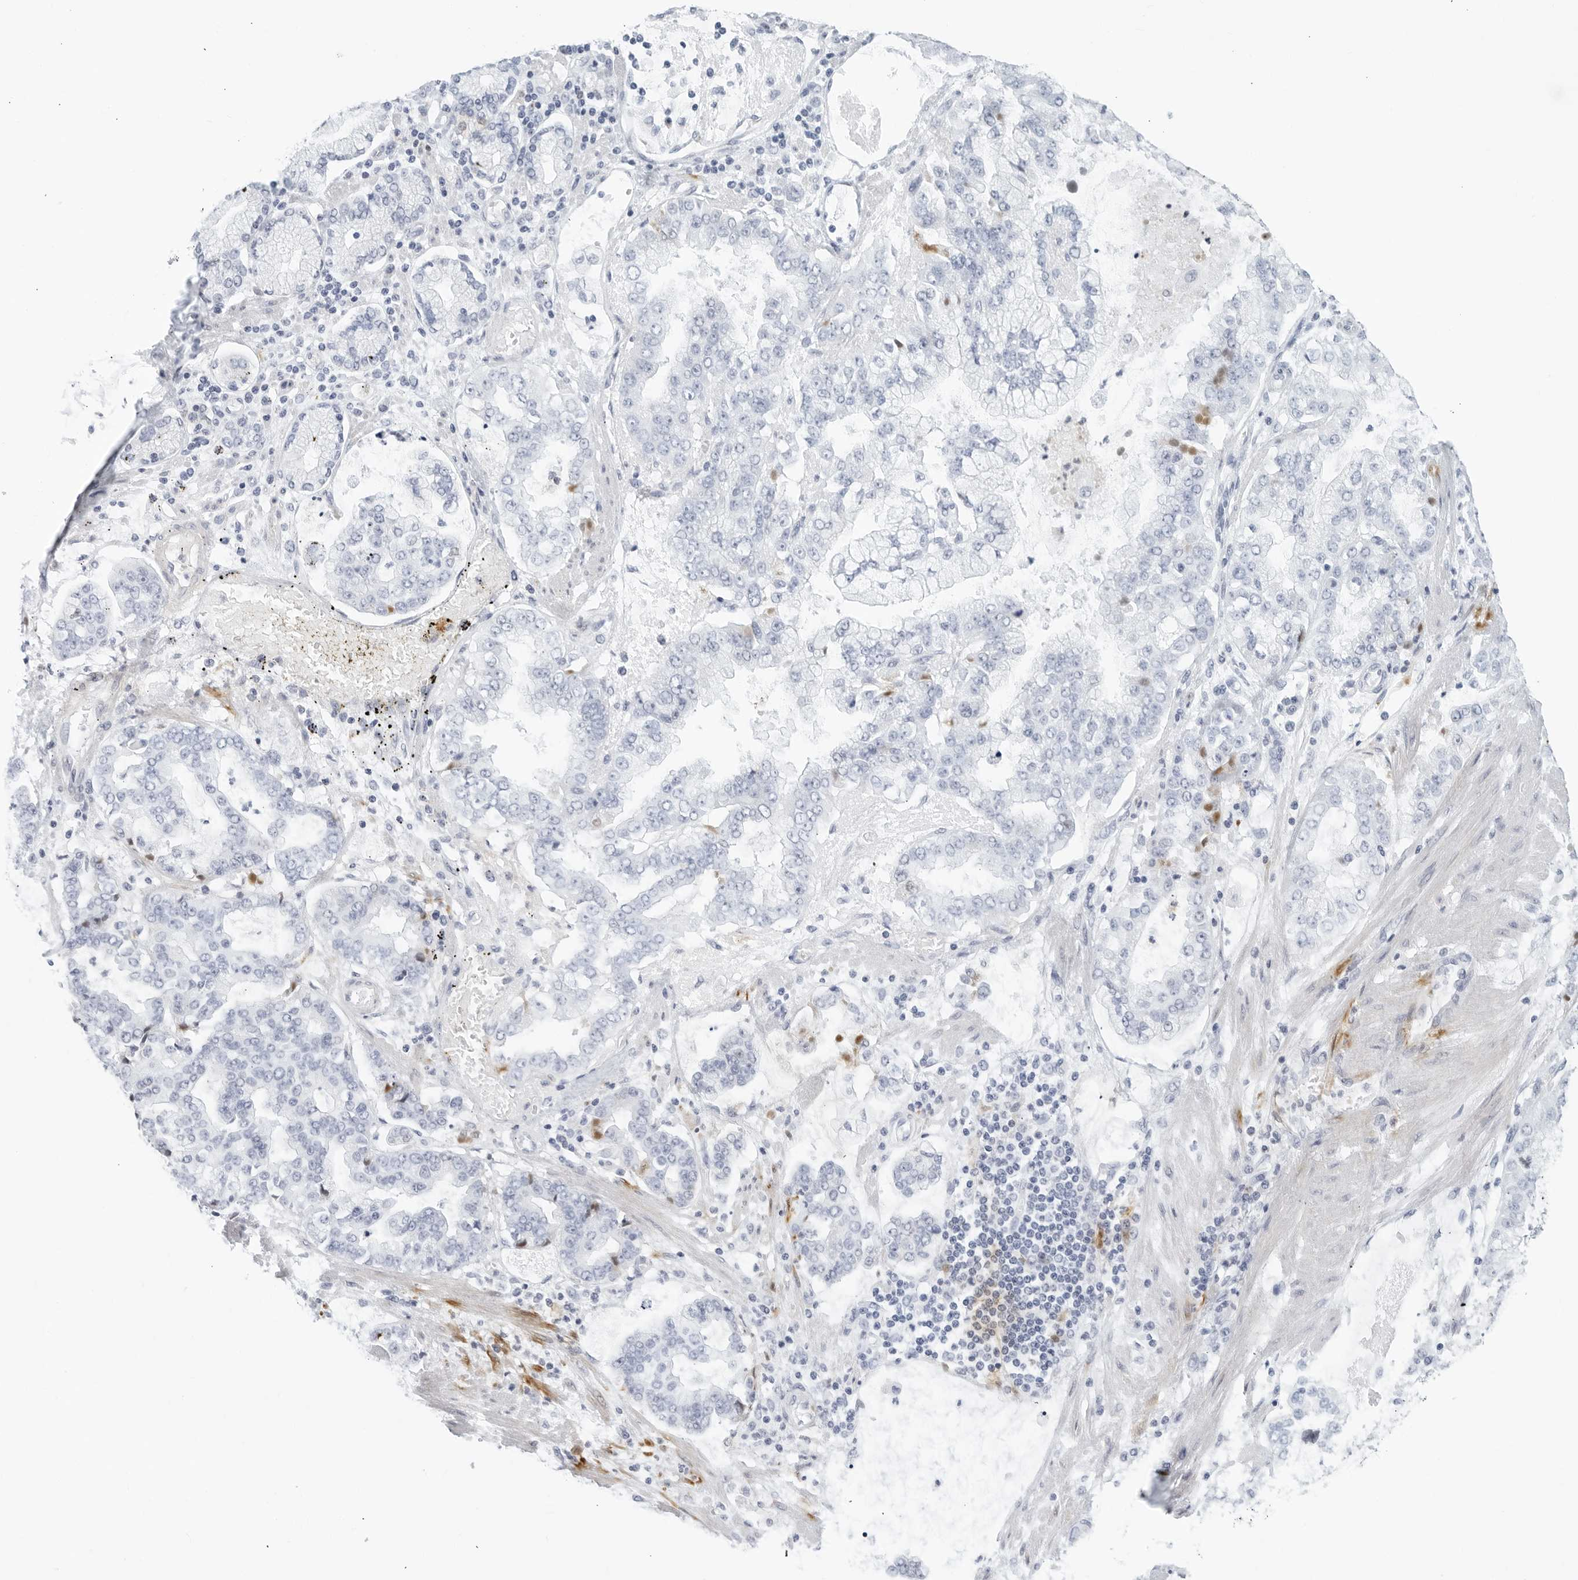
{"staining": {"intensity": "negative", "quantity": "none", "location": "none"}, "tissue": "stomach cancer", "cell_type": "Tumor cells", "image_type": "cancer", "snomed": [{"axis": "morphology", "description": "Adenocarcinoma, NOS"}, {"axis": "topography", "description": "Stomach"}], "caption": "Stomach adenocarcinoma was stained to show a protein in brown. There is no significant staining in tumor cells.", "gene": "FGG", "patient": {"sex": "male", "age": 76}}